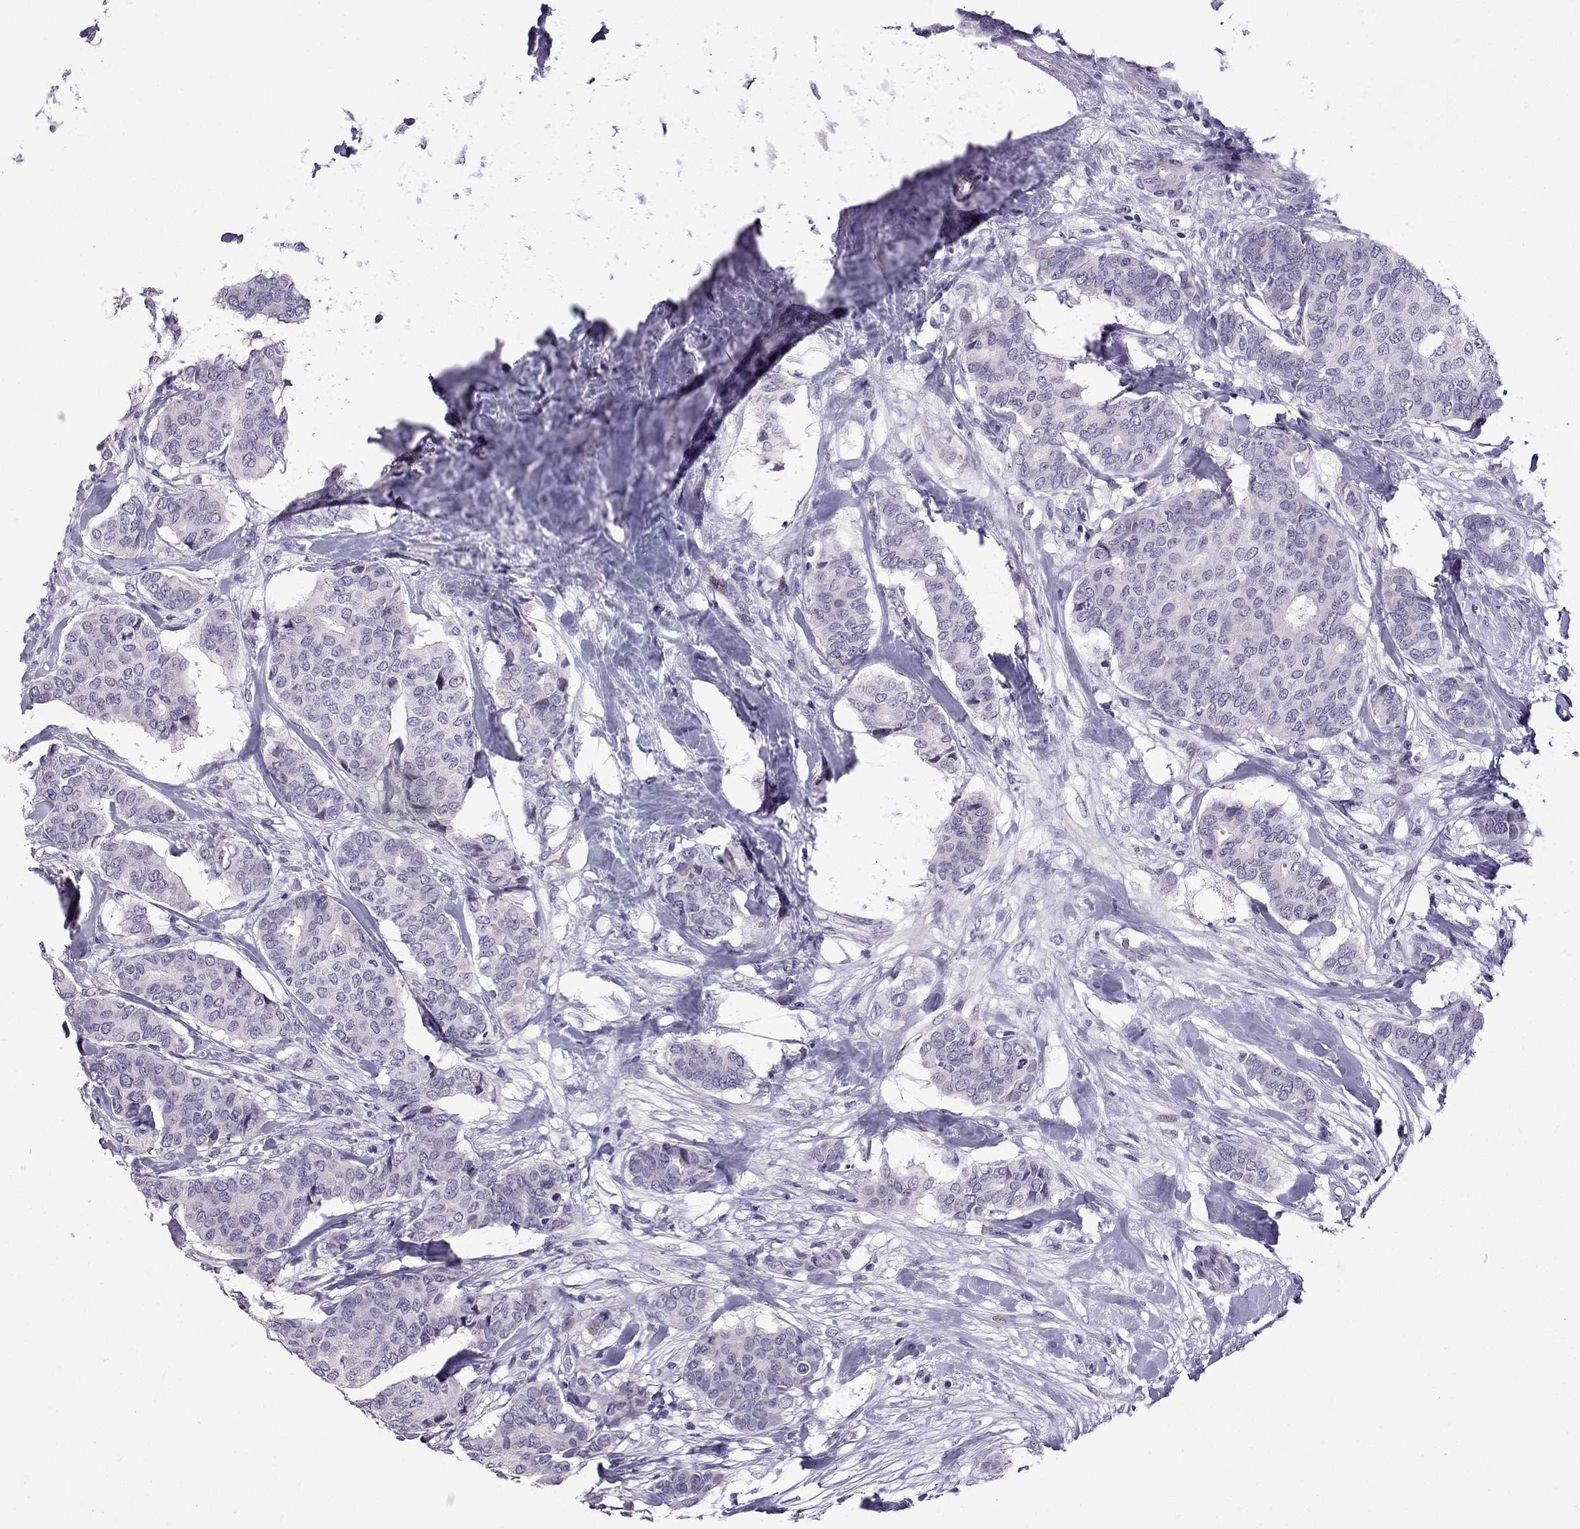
{"staining": {"intensity": "negative", "quantity": "none", "location": "none"}, "tissue": "breast cancer", "cell_type": "Tumor cells", "image_type": "cancer", "snomed": [{"axis": "morphology", "description": "Duct carcinoma"}, {"axis": "topography", "description": "Breast"}], "caption": "Immunohistochemistry (IHC) of breast cancer (infiltrating ductal carcinoma) displays no positivity in tumor cells. The staining was performed using DAB to visualize the protein expression in brown, while the nuclei were stained in blue with hematoxylin (Magnification: 20x).", "gene": "TTN", "patient": {"sex": "female", "age": 75}}